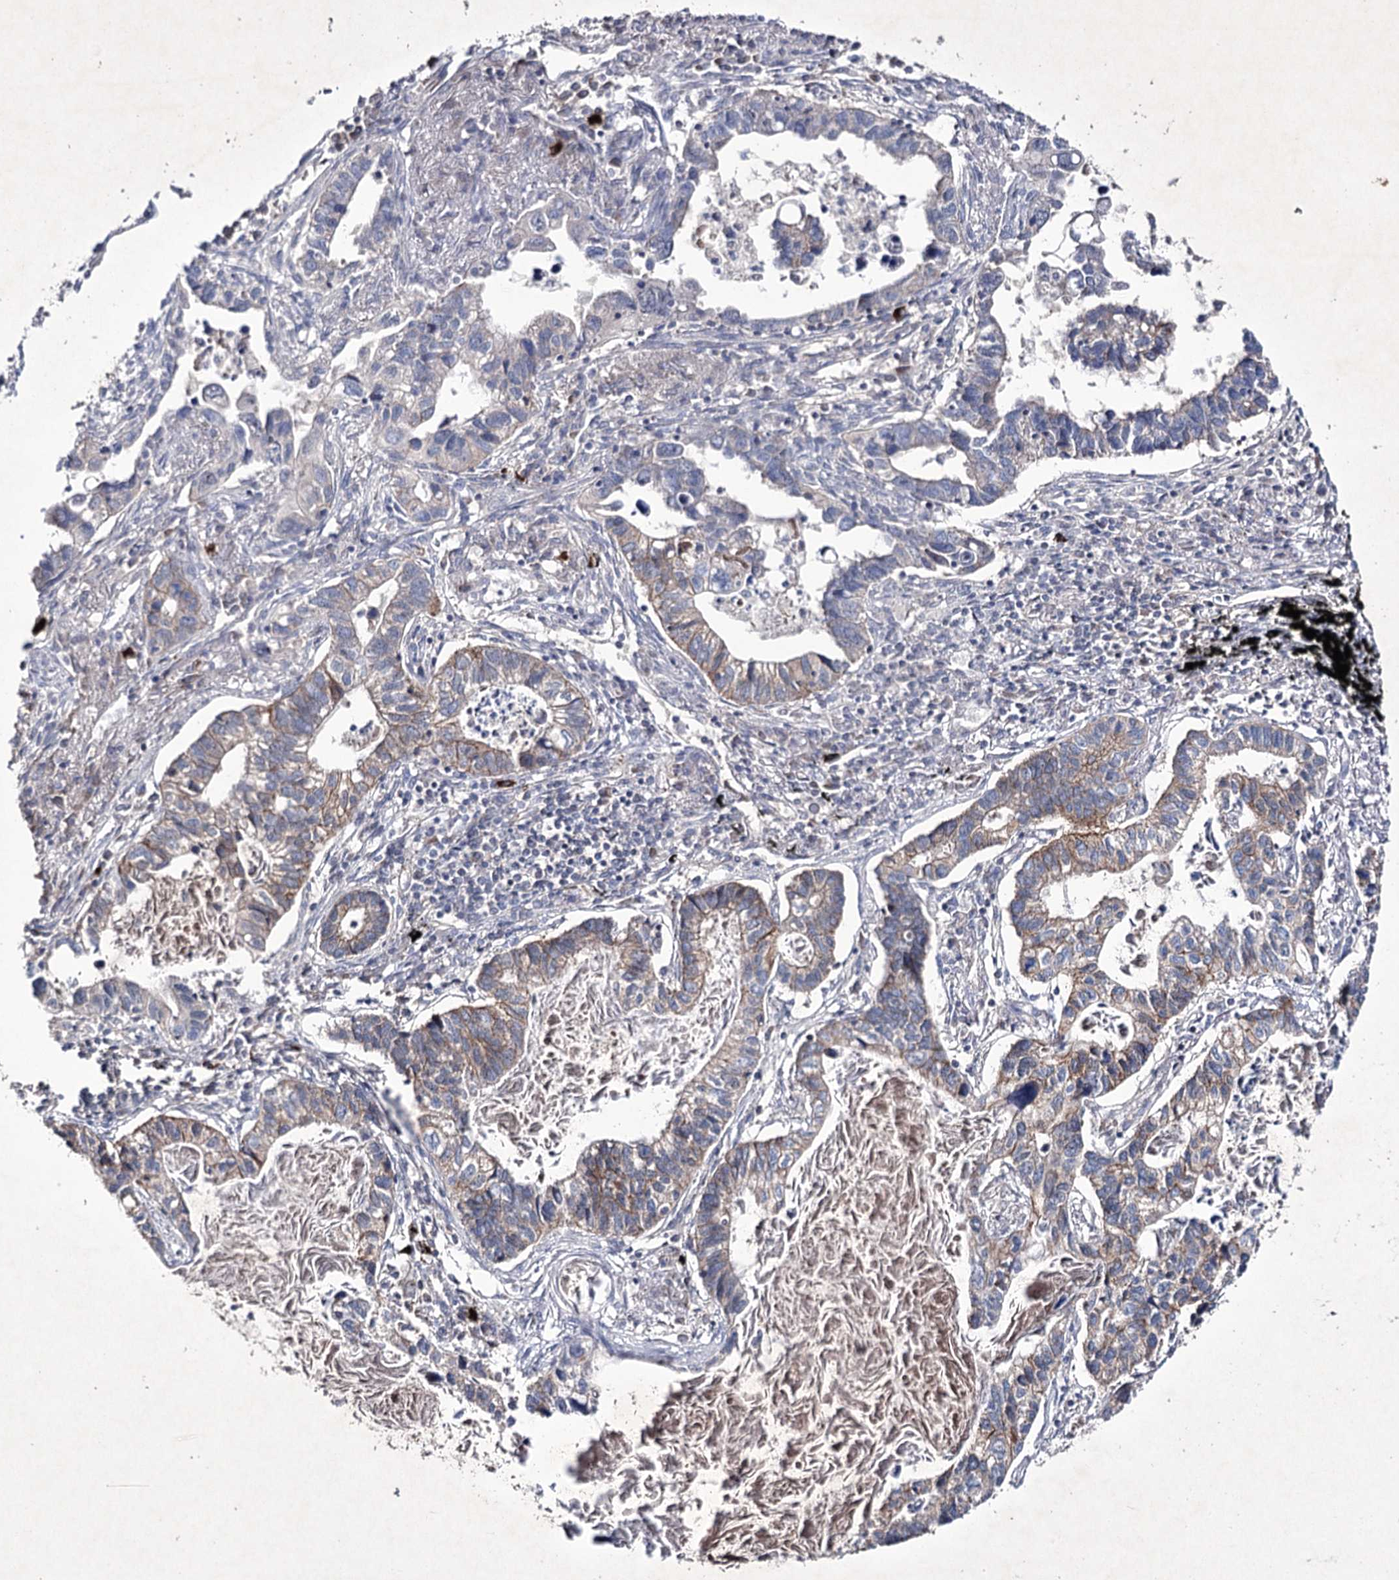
{"staining": {"intensity": "moderate", "quantity": "<25%", "location": "cytoplasmic/membranous"}, "tissue": "lung cancer", "cell_type": "Tumor cells", "image_type": "cancer", "snomed": [{"axis": "morphology", "description": "Adenocarcinoma, NOS"}, {"axis": "topography", "description": "Lung"}], "caption": "Adenocarcinoma (lung) tissue displays moderate cytoplasmic/membranous staining in approximately <25% of tumor cells The staining is performed using DAB (3,3'-diaminobenzidine) brown chromogen to label protein expression. The nuclei are counter-stained blue using hematoxylin.", "gene": "SEMA4G", "patient": {"sex": "male", "age": 67}}